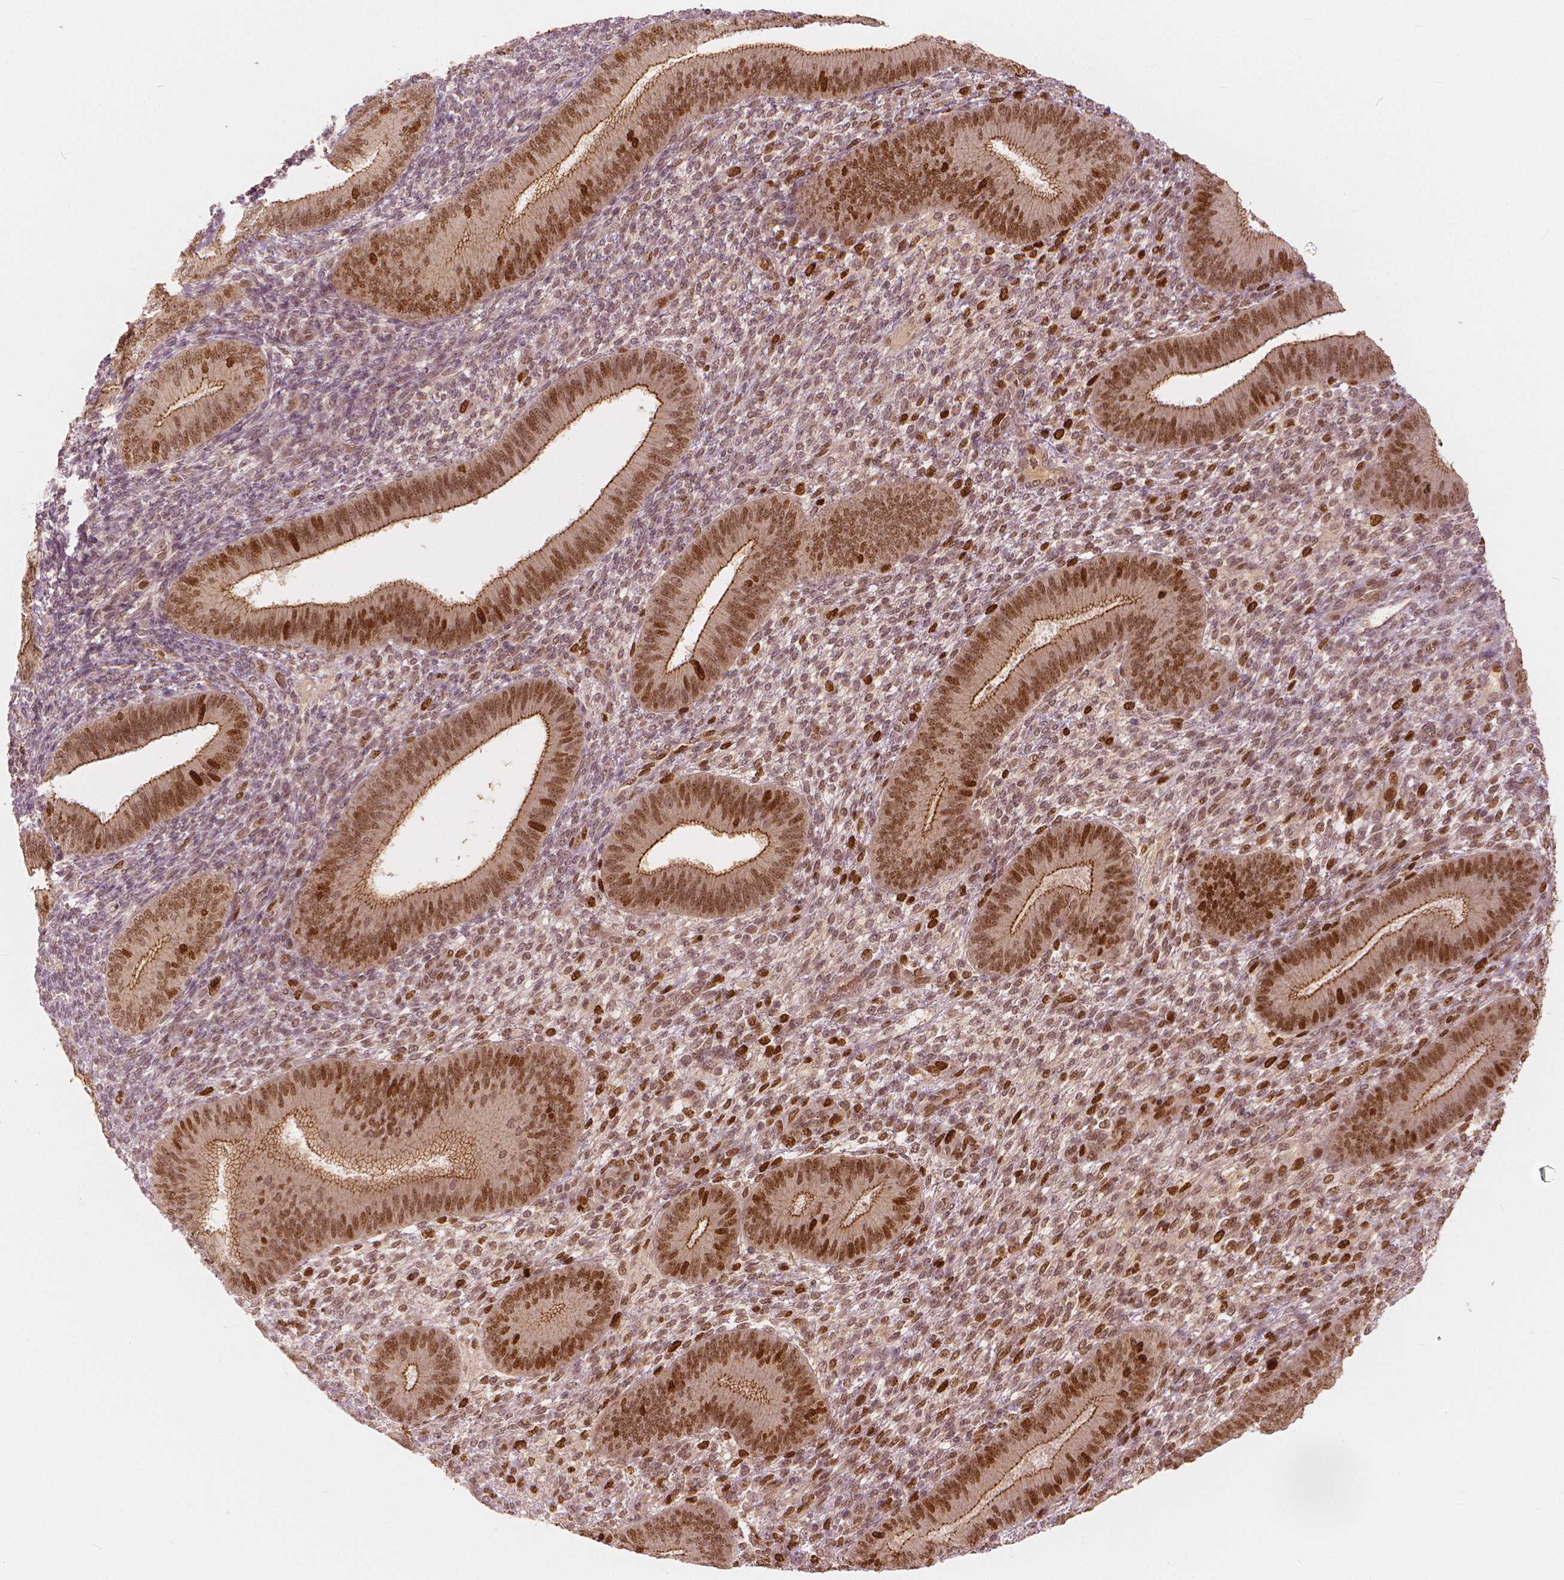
{"staining": {"intensity": "strong", "quantity": "<25%", "location": "nuclear"}, "tissue": "endometrium", "cell_type": "Cells in endometrial stroma", "image_type": "normal", "snomed": [{"axis": "morphology", "description": "Normal tissue, NOS"}, {"axis": "topography", "description": "Endometrium"}], "caption": "Protein staining shows strong nuclear expression in approximately <25% of cells in endometrial stroma in unremarkable endometrium.", "gene": "NSD2", "patient": {"sex": "female", "age": 39}}